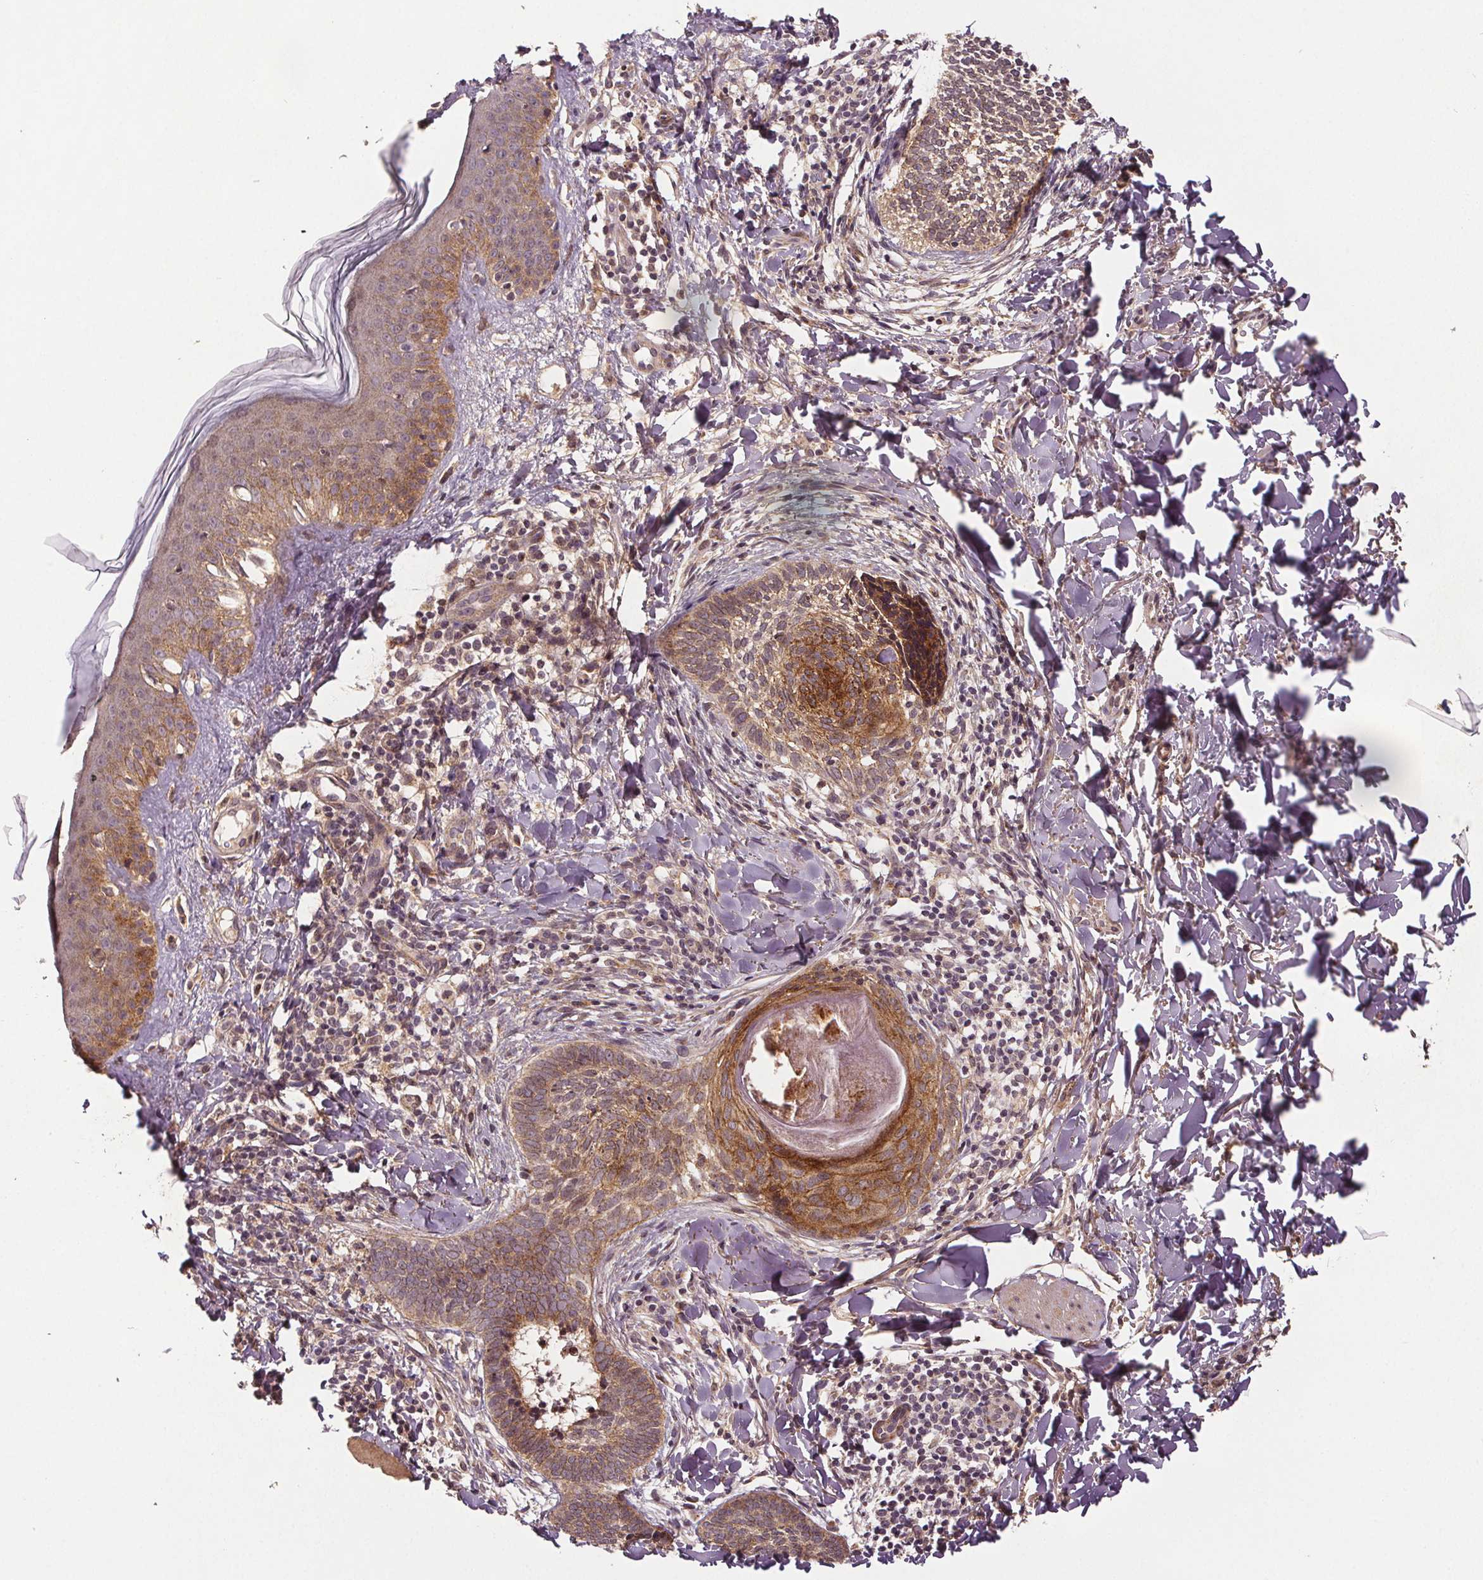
{"staining": {"intensity": "moderate", "quantity": ">75%", "location": "cytoplasmic/membranous"}, "tissue": "skin cancer", "cell_type": "Tumor cells", "image_type": "cancer", "snomed": [{"axis": "morphology", "description": "Normal tissue, NOS"}, {"axis": "morphology", "description": "Basal cell carcinoma"}, {"axis": "topography", "description": "Skin"}], "caption": "A photomicrograph showing moderate cytoplasmic/membranous expression in approximately >75% of tumor cells in basal cell carcinoma (skin), as visualized by brown immunohistochemical staining.", "gene": "EPHB3", "patient": {"sex": "male", "age": 46}}